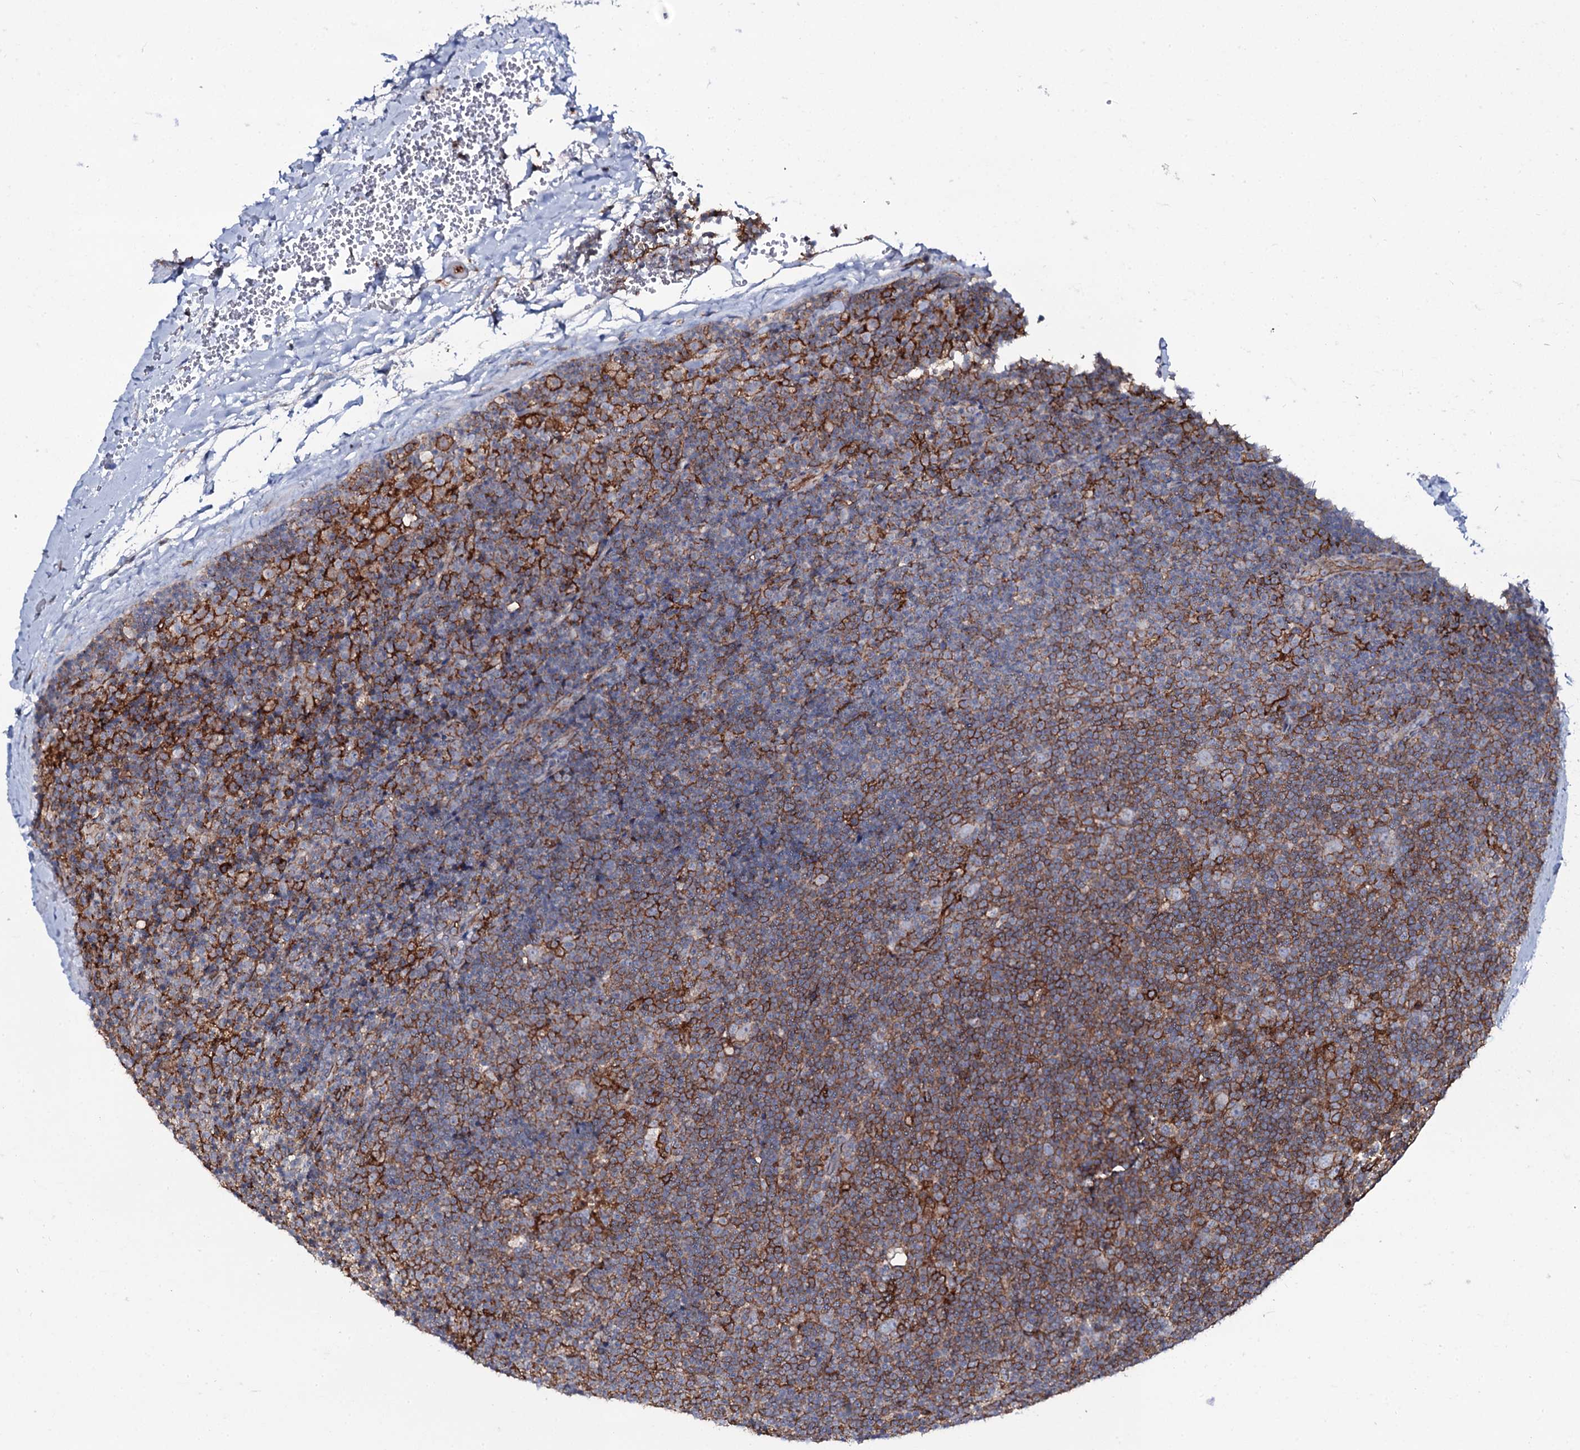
{"staining": {"intensity": "negative", "quantity": "none", "location": "none"}, "tissue": "lymphoma", "cell_type": "Tumor cells", "image_type": "cancer", "snomed": [{"axis": "morphology", "description": "Hodgkin's disease, NOS"}, {"axis": "topography", "description": "Lymph node"}], "caption": "Immunohistochemical staining of human Hodgkin's disease exhibits no significant staining in tumor cells. (DAB (3,3'-diaminobenzidine) immunohistochemistry with hematoxylin counter stain).", "gene": "SNAP23", "patient": {"sex": "female", "age": 57}}